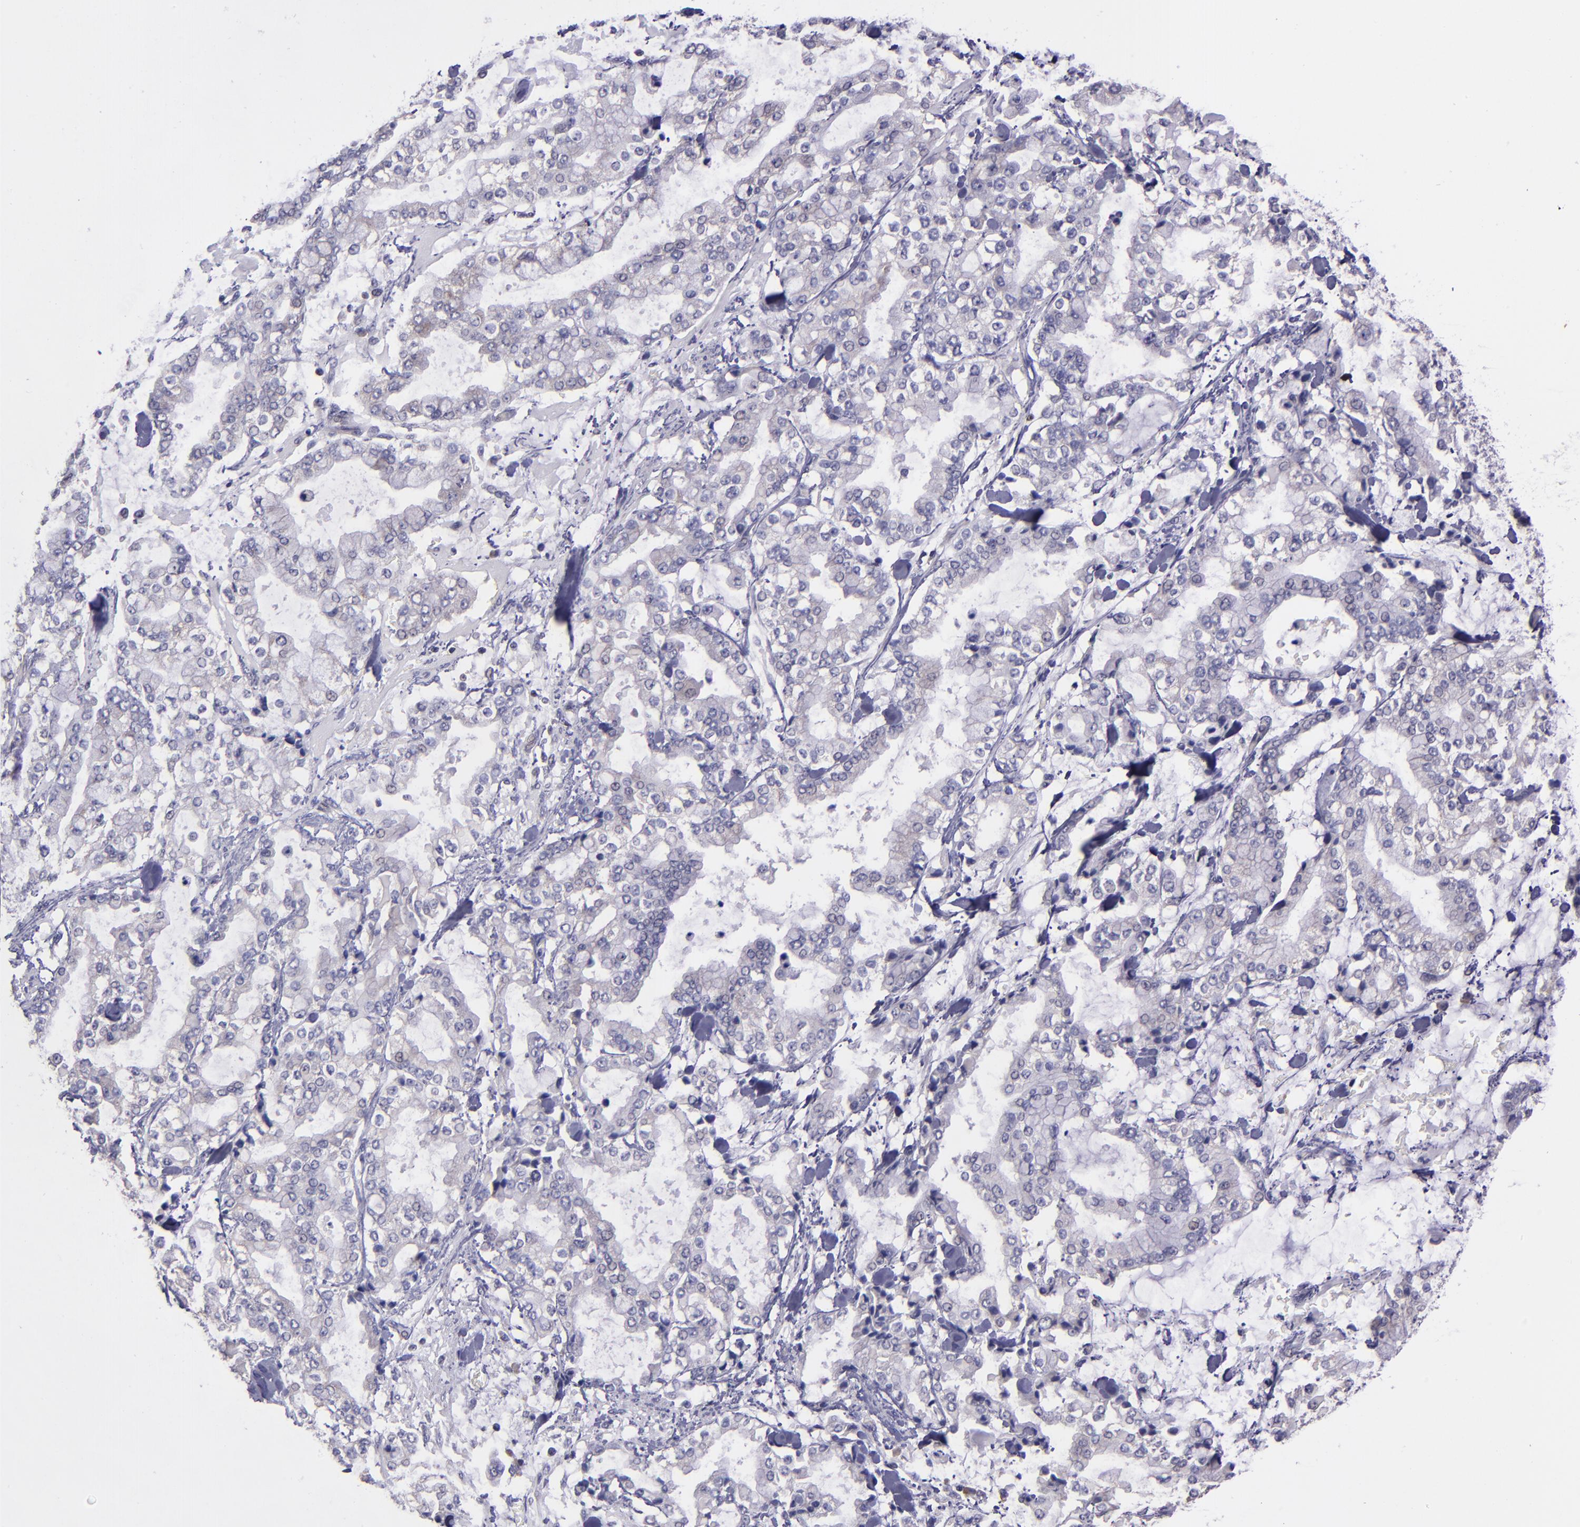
{"staining": {"intensity": "weak", "quantity": "<25%", "location": "cytoplasmic/membranous"}, "tissue": "stomach cancer", "cell_type": "Tumor cells", "image_type": "cancer", "snomed": [{"axis": "morphology", "description": "Normal tissue, NOS"}, {"axis": "morphology", "description": "Adenocarcinoma, NOS"}, {"axis": "topography", "description": "Stomach, upper"}, {"axis": "topography", "description": "Stomach"}], "caption": "Immunohistochemistry image of neoplastic tissue: human stomach adenocarcinoma stained with DAB reveals no significant protein positivity in tumor cells.", "gene": "ELF1", "patient": {"sex": "male", "age": 76}}